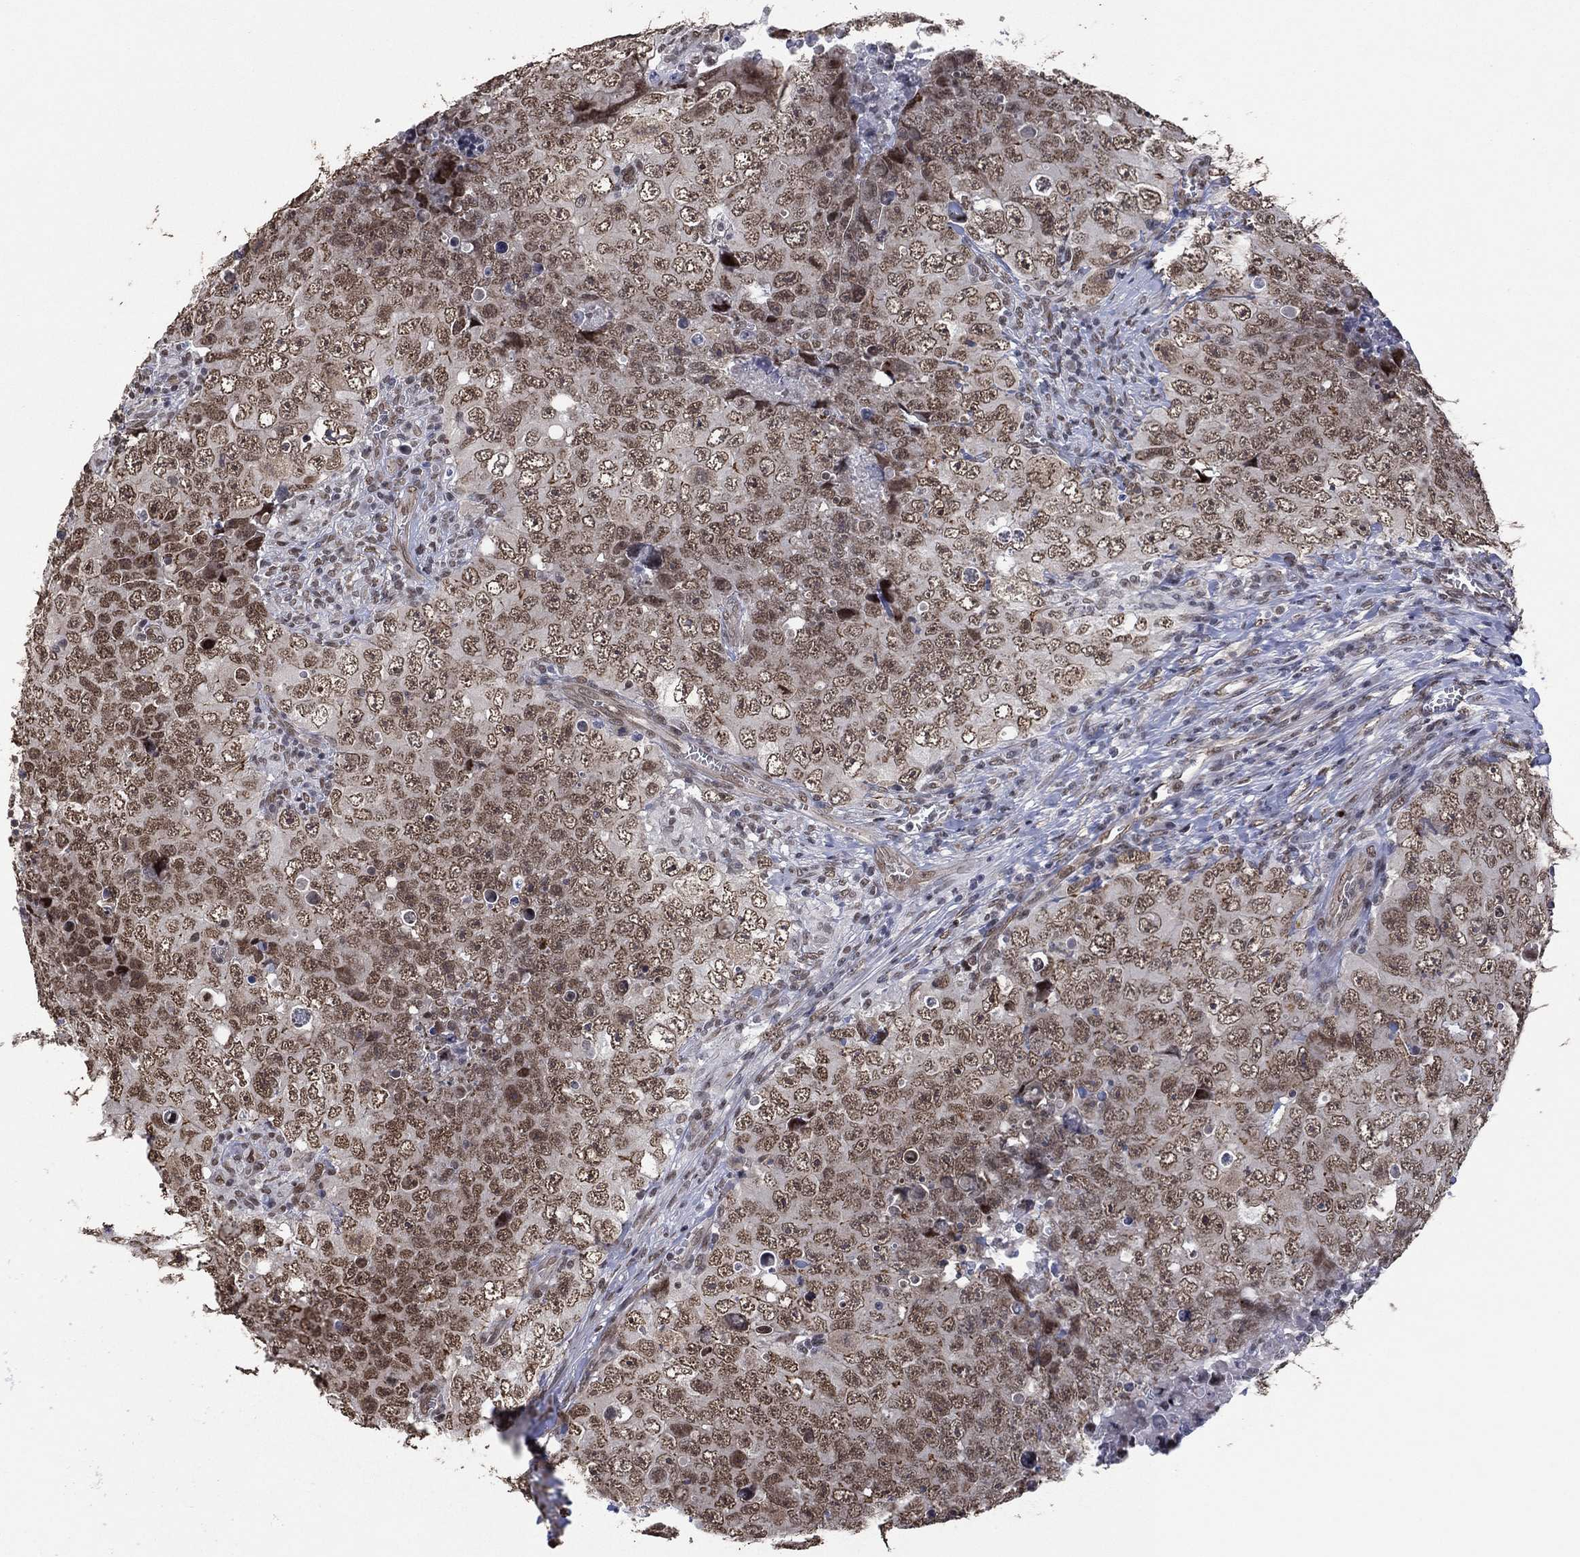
{"staining": {"intensity": "weak", "quantity": "25%-75%", "location": "nuclear"}, "tissue": "testis cancer", "cell_type": "Tumor cells", "image_type": "cancer", "snomed": [{"axis": "morphology", "description": "Seminoma, NOS"}, {"axis": "topography", "description": "Testis"}], "caption": "Tumor cells exhibit weak nuclear positivity in about 25%-75% of cells in testis seminoma. (DAB = brown stain, brightfield microscopy at high magnification).", "gene": "EHMT1", "patient": {"sex": "male", "age": 34}}